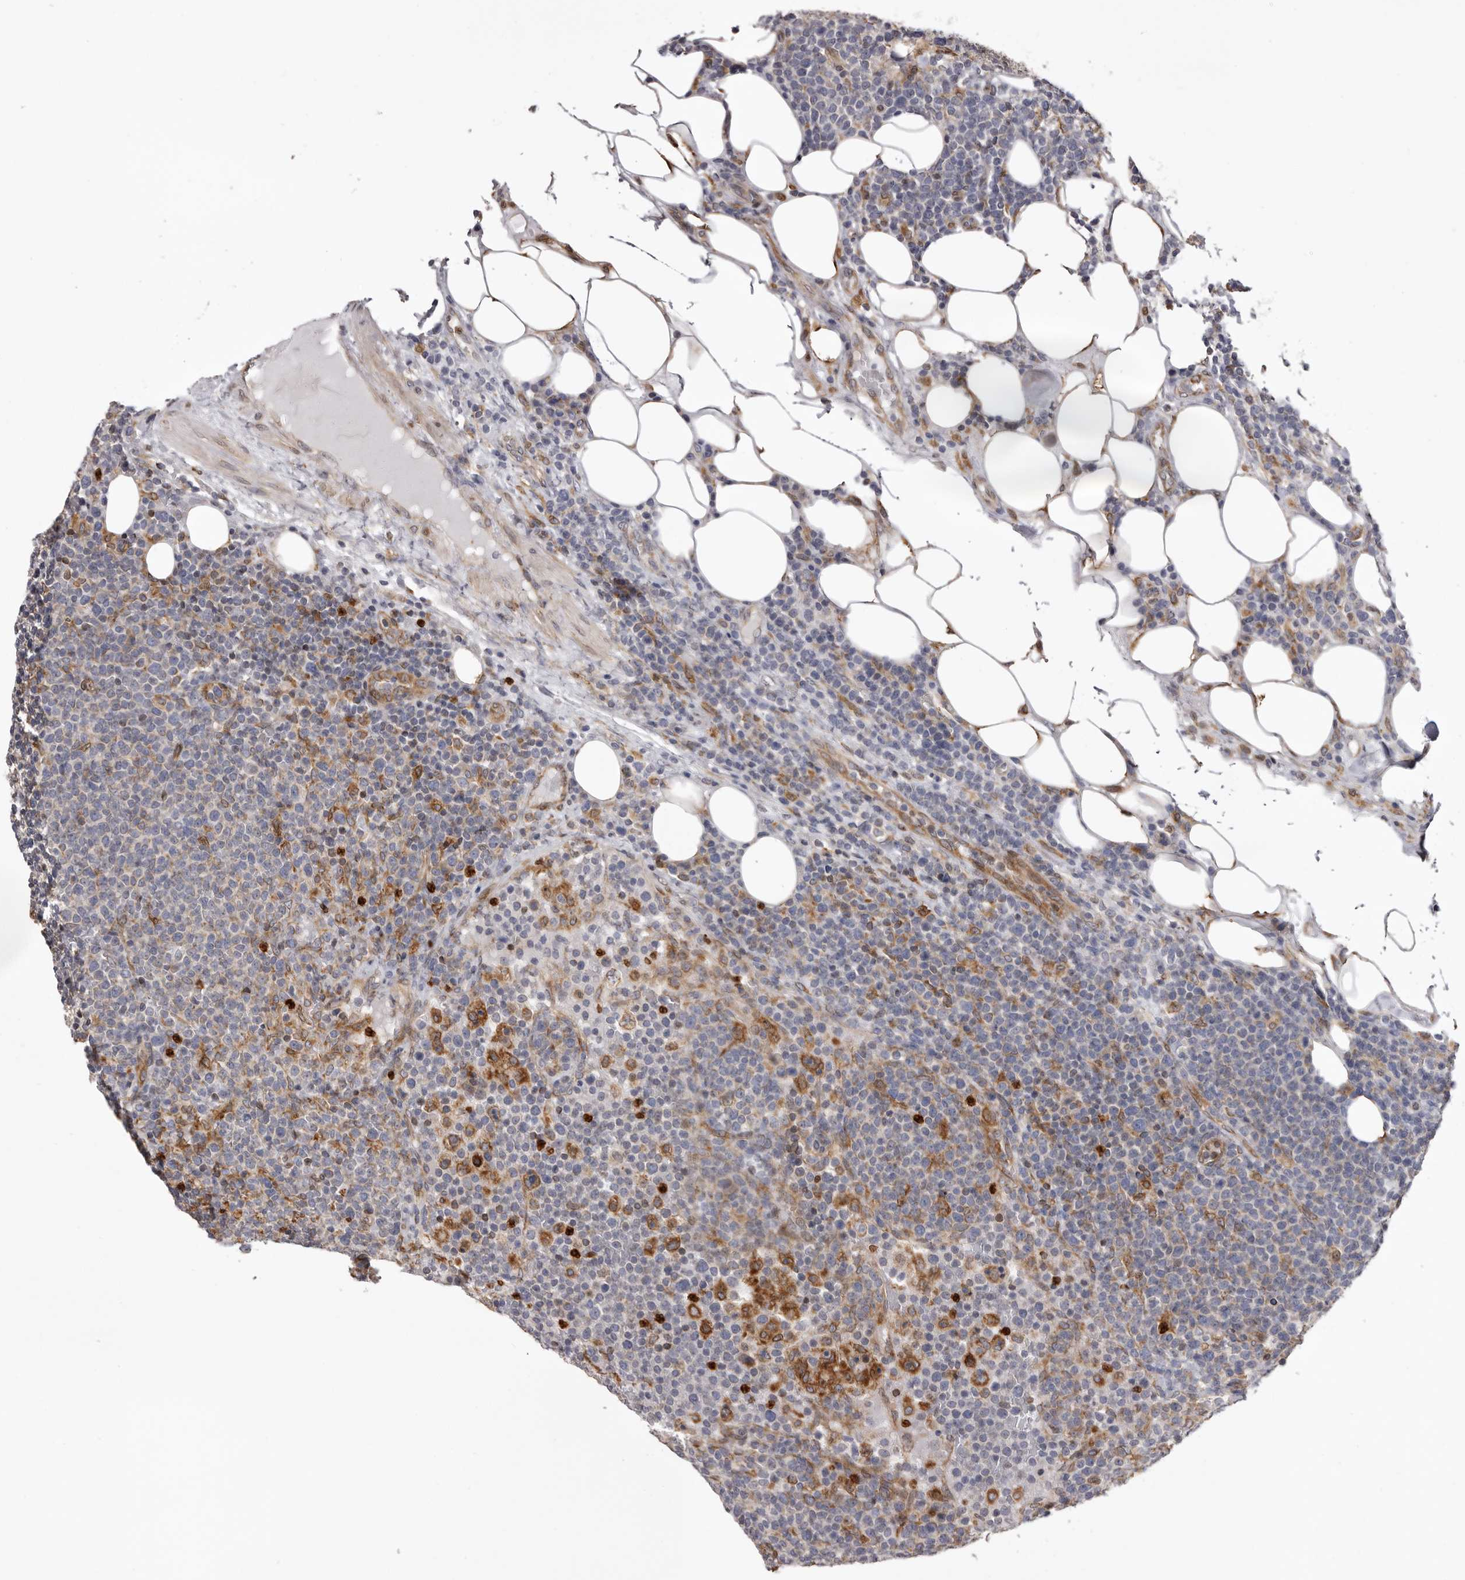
{"staining": {"intensity": "negative", "quantity": "none", "location": "none"}, "tissue": "lymphoma", "cell_type": "Tumor cells", "image_type": "cancer", "snomed": [{"axis": "morphology", "description": "Malignant lymphoma, non-Hodgkin's type, High grade"}, {"axis": "topography", "description": "Lymph node"}], "caption": "Malignant lymphoma, non-Hodgkin's type (high-grade) stained for a protein using IHC exhibits no expression tumor cells.", "gene": "C4orf3", "patient": {"sex": "male", "age": 61}}